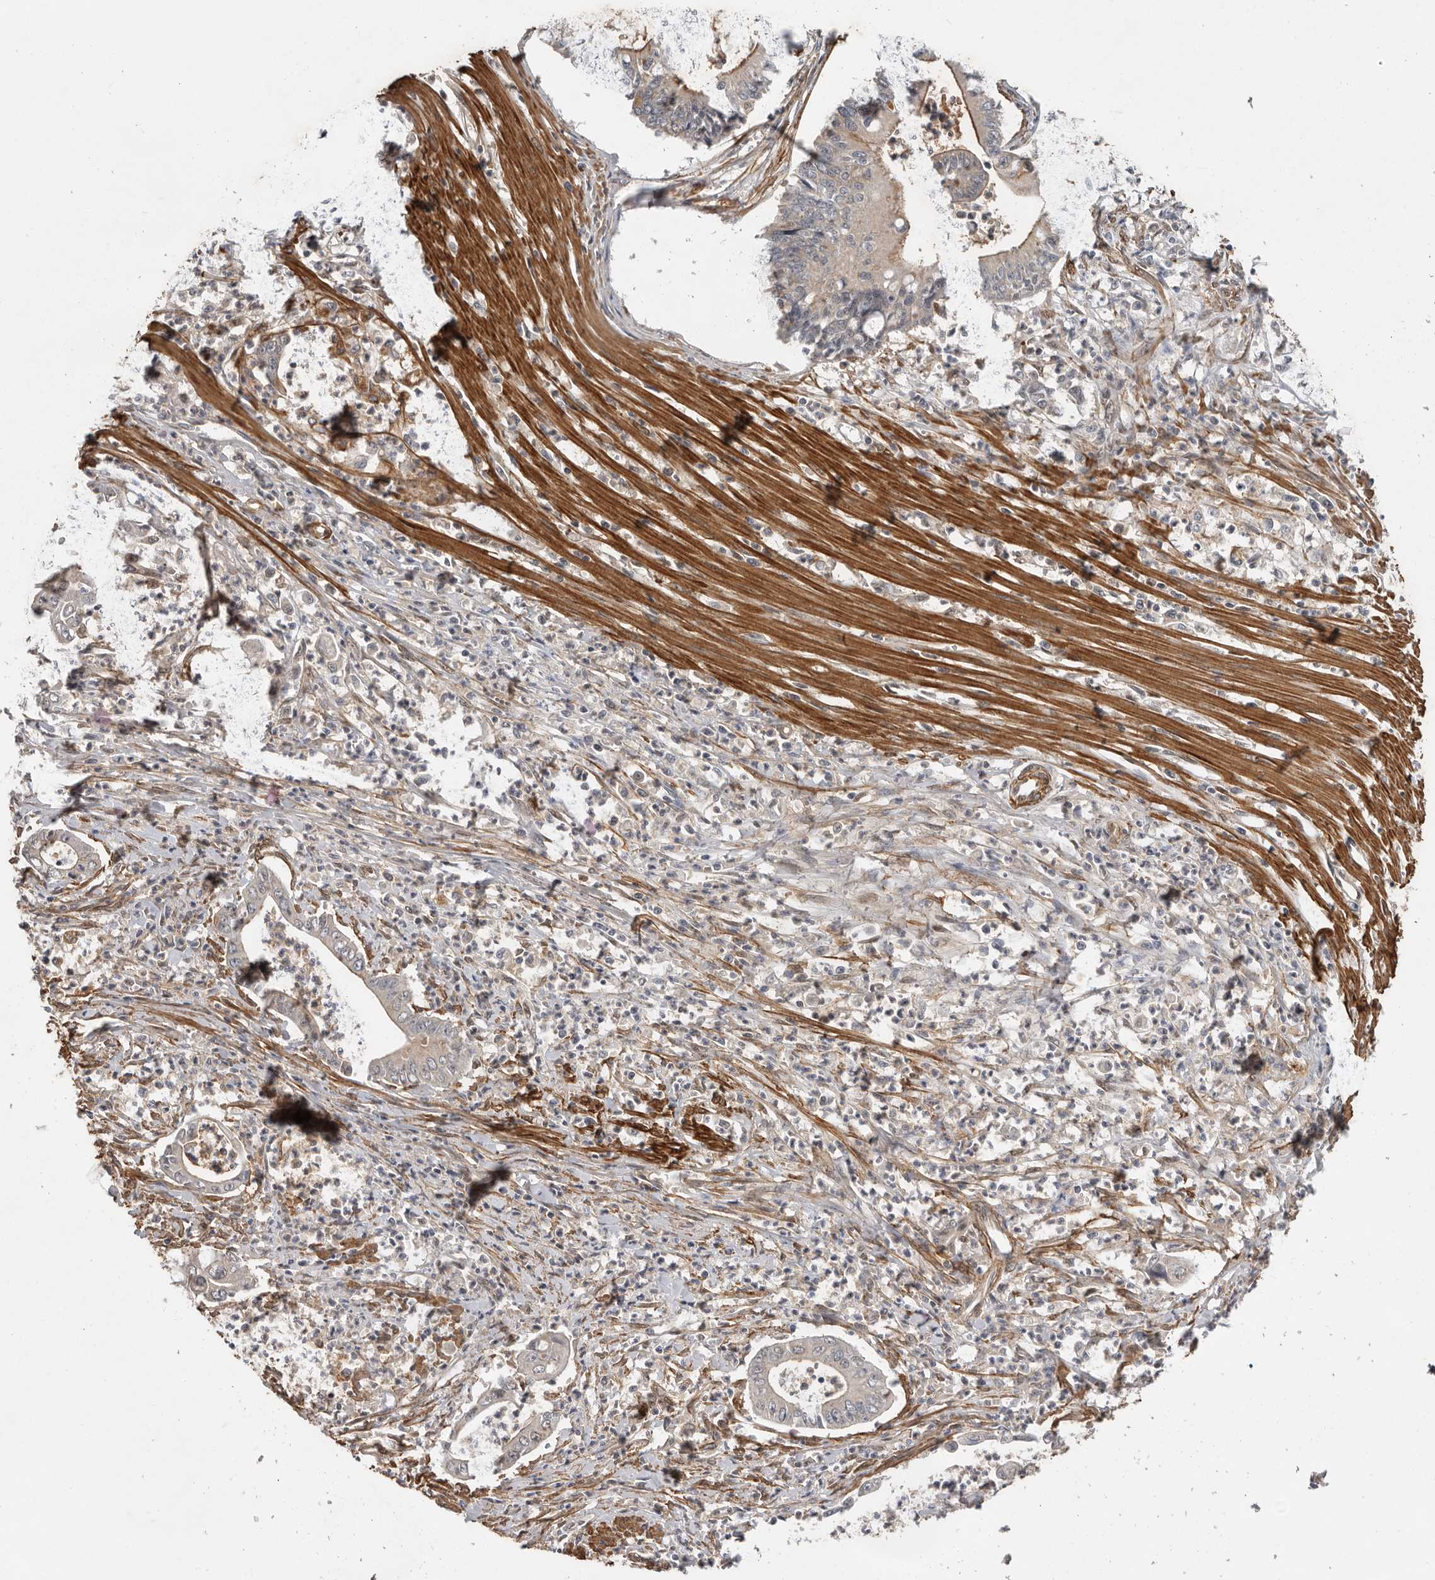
{"staining": {"intensity": "weak", "quantity": "<25%", "location": "cytoplasmic/membranous"}, "tissue": "pancreatic cancer", "cell_type": "Tumor cells", "image_type": "cancer", "snomed": [{"axis": "morphology", "description": "Adenocarcinoma, NOS"}, {"axis": "topography", "description": "Pancreas"}], "caption": "Human pancreatic cancer stained for a protein using immunohistochemistry (IHC) displays no expression in tumor cells.", "gene": "RNF157", "patient": {"sex": "male", "age": 69}}